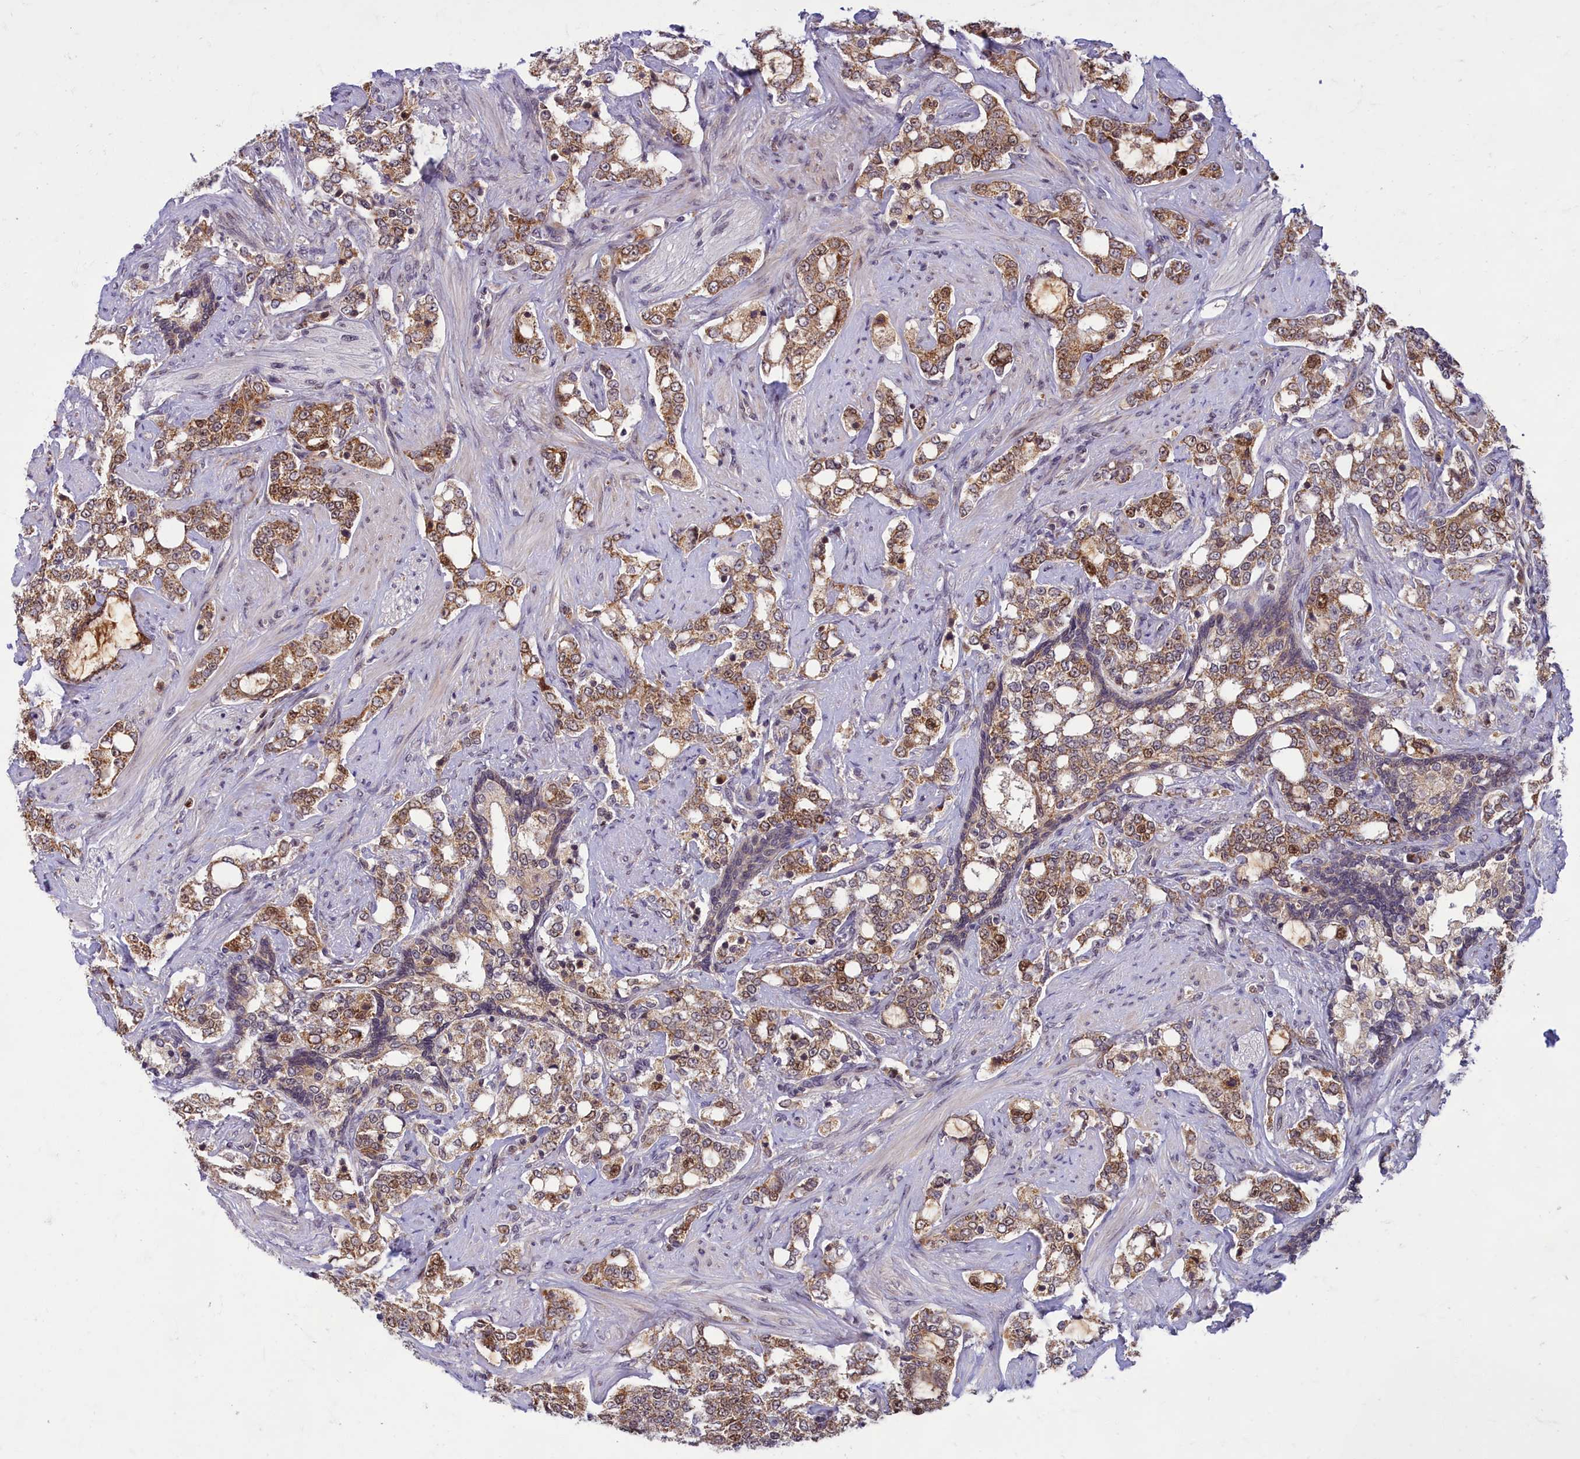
{"staining": {"intensity": "moderate", "quantity": ">75%", "location": "cytoplasmic/membranous"}, "tissue": "prostate cancer", "cell_type": "Tumor cells", "image_type": "cancer", "snomed": [{"axis": "morphology", "description": "Adenocarcinoma, High grade"}, {"axis": "topography", "description": "Prostate"}], "caption": "IHC micrograph of neoplastic tissue: prostate cancer stained using immunohistochemistry (IHC) reveals medium levels of moderate protein expression localized specifically in the cytoplasmic/membranous of tumor cells, appearing as a cytoplasmic/membranous brown color.", "gene": "EARS2", "patient": {"sex": "male", "age": 64}}